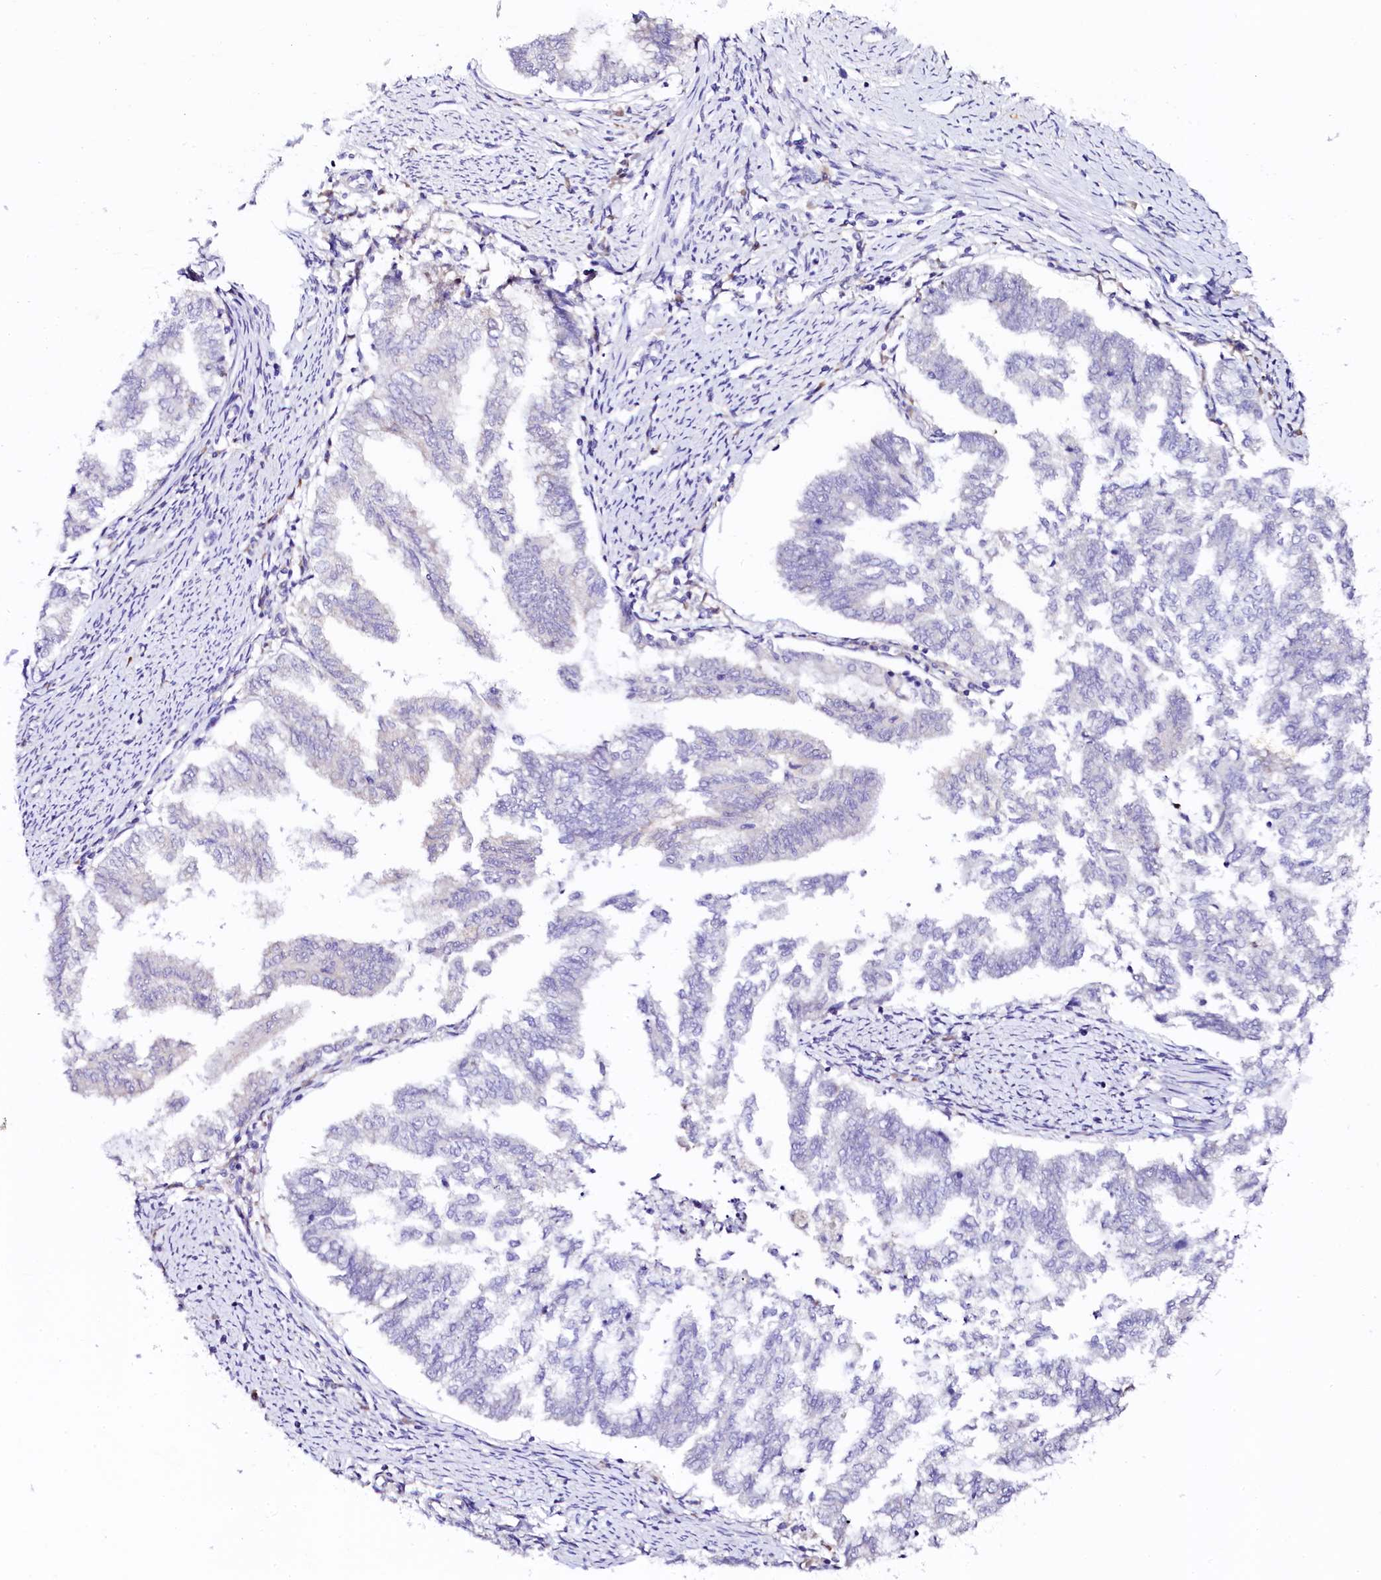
{"staining": {"intensity": "negative", "quantity": "none", "location": "none"}, "tissue": "endometrial cancer", "cell_type": "Tumor cells", "image_type": "cancer", "snomed": [{"axis": "morphology", "description": "Adenocarcinoma, NOS"}, {"axis": "topography", "description": "Endometrium"}], "caption": "Endometrial adenocarcinoma was stained to show a protein in brown. There is no significant positivity in tumor cells.", "gene": "NAA16", "patient": {"sex": "female", "age": 79}}